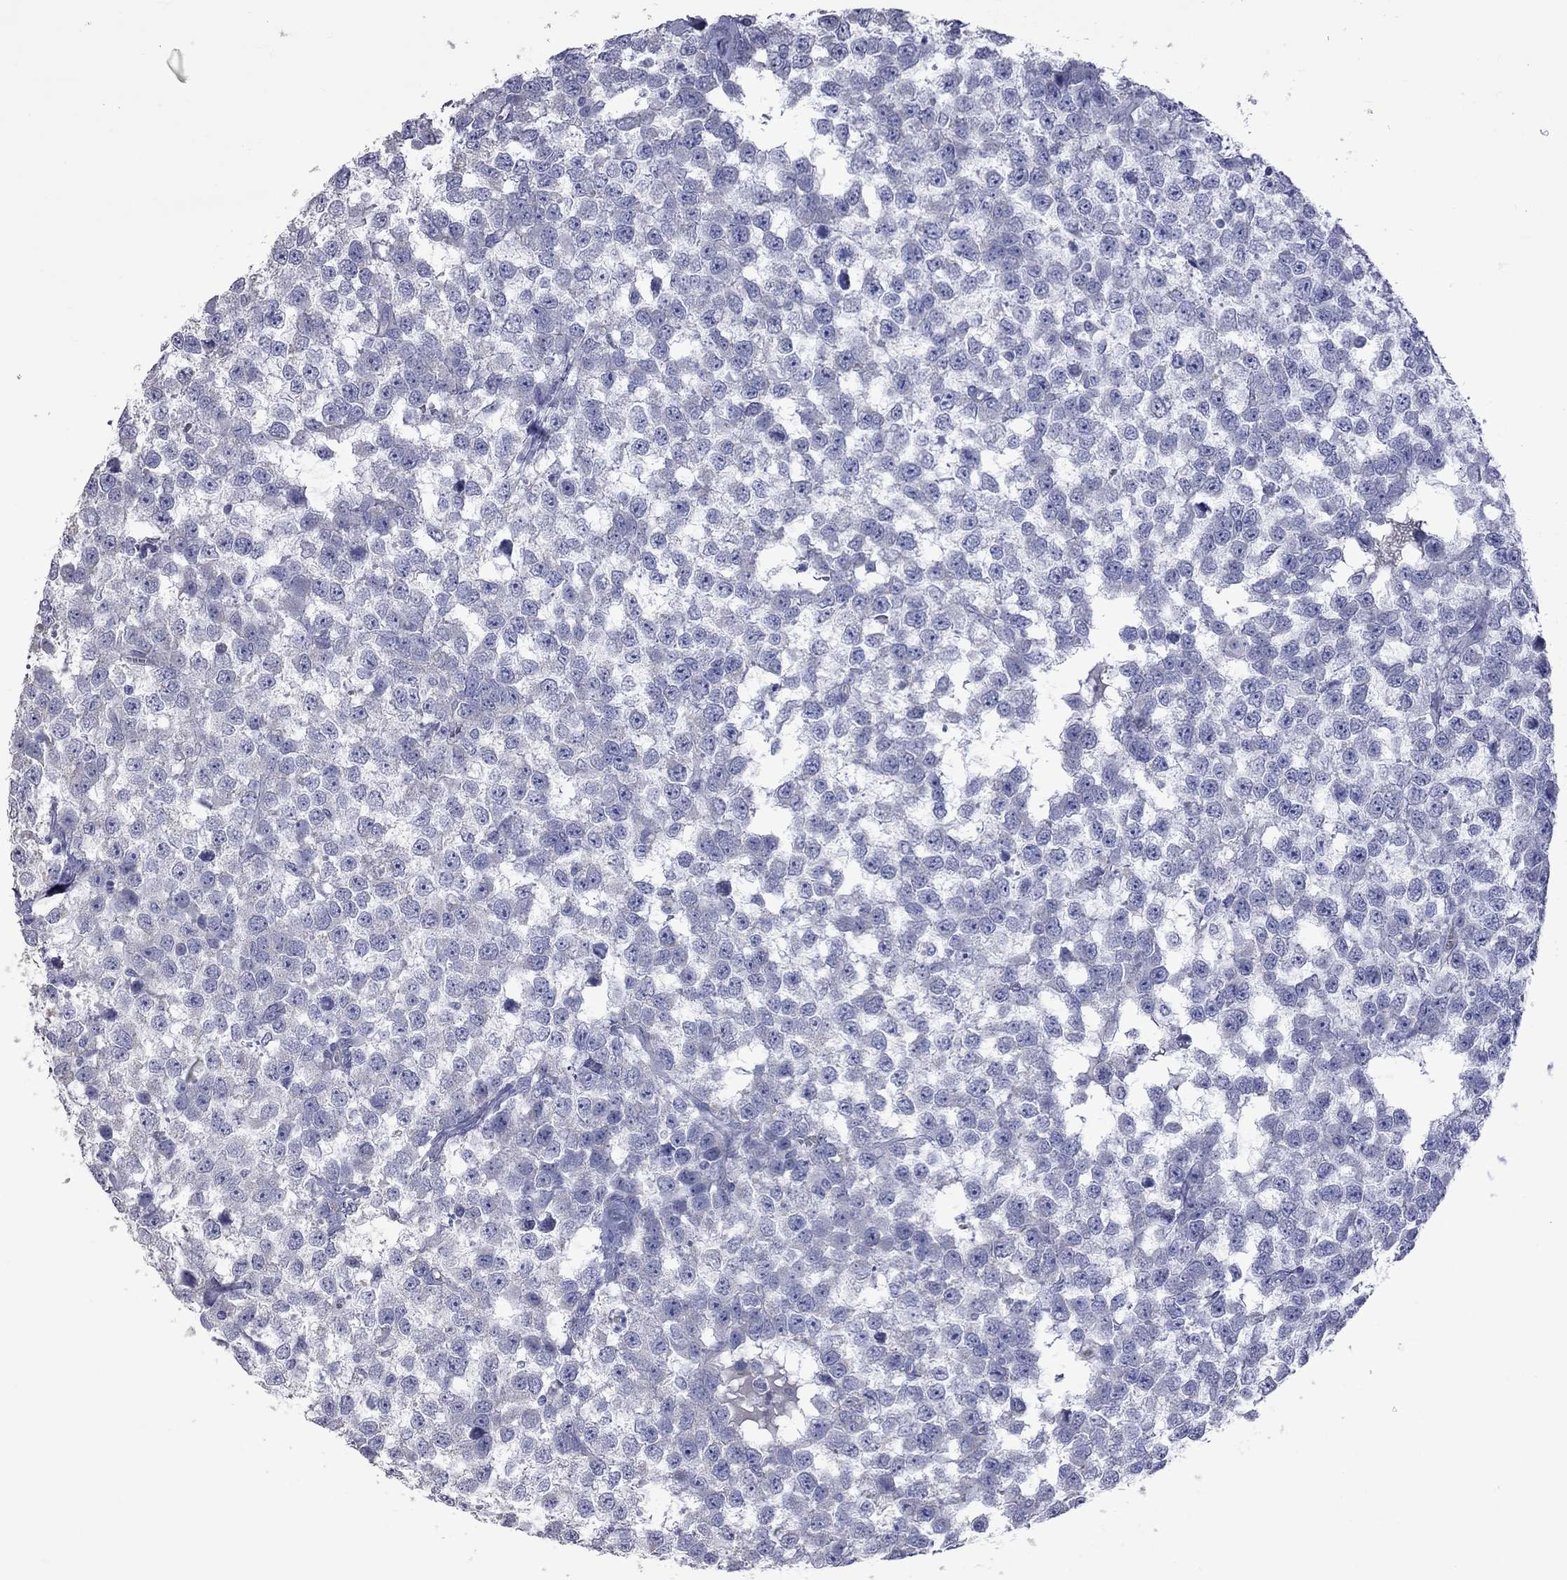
{"staining": {"intensity": "negative", "quantity": "none", "location": "none"}, "tissue": "testis cancer", "cell_type": "Tumor cells", "image_type": "cancer", "snomed": [{"axis": "morphology", "description": "Normal tissue, NOS"}, {"axis": "morphology", "description": "Seminoma, NOS"}, {"axis": "topography", "description": "Testis"}, {"axis": "topography", "description": "Epididymis"}], "caption": "Immunohistochemical staining of testis cancer (seminoma) exhibits no significant positivity in tumor cells.", "gene": "KCND2", "patient": {"sex": "male", "age": 34}}